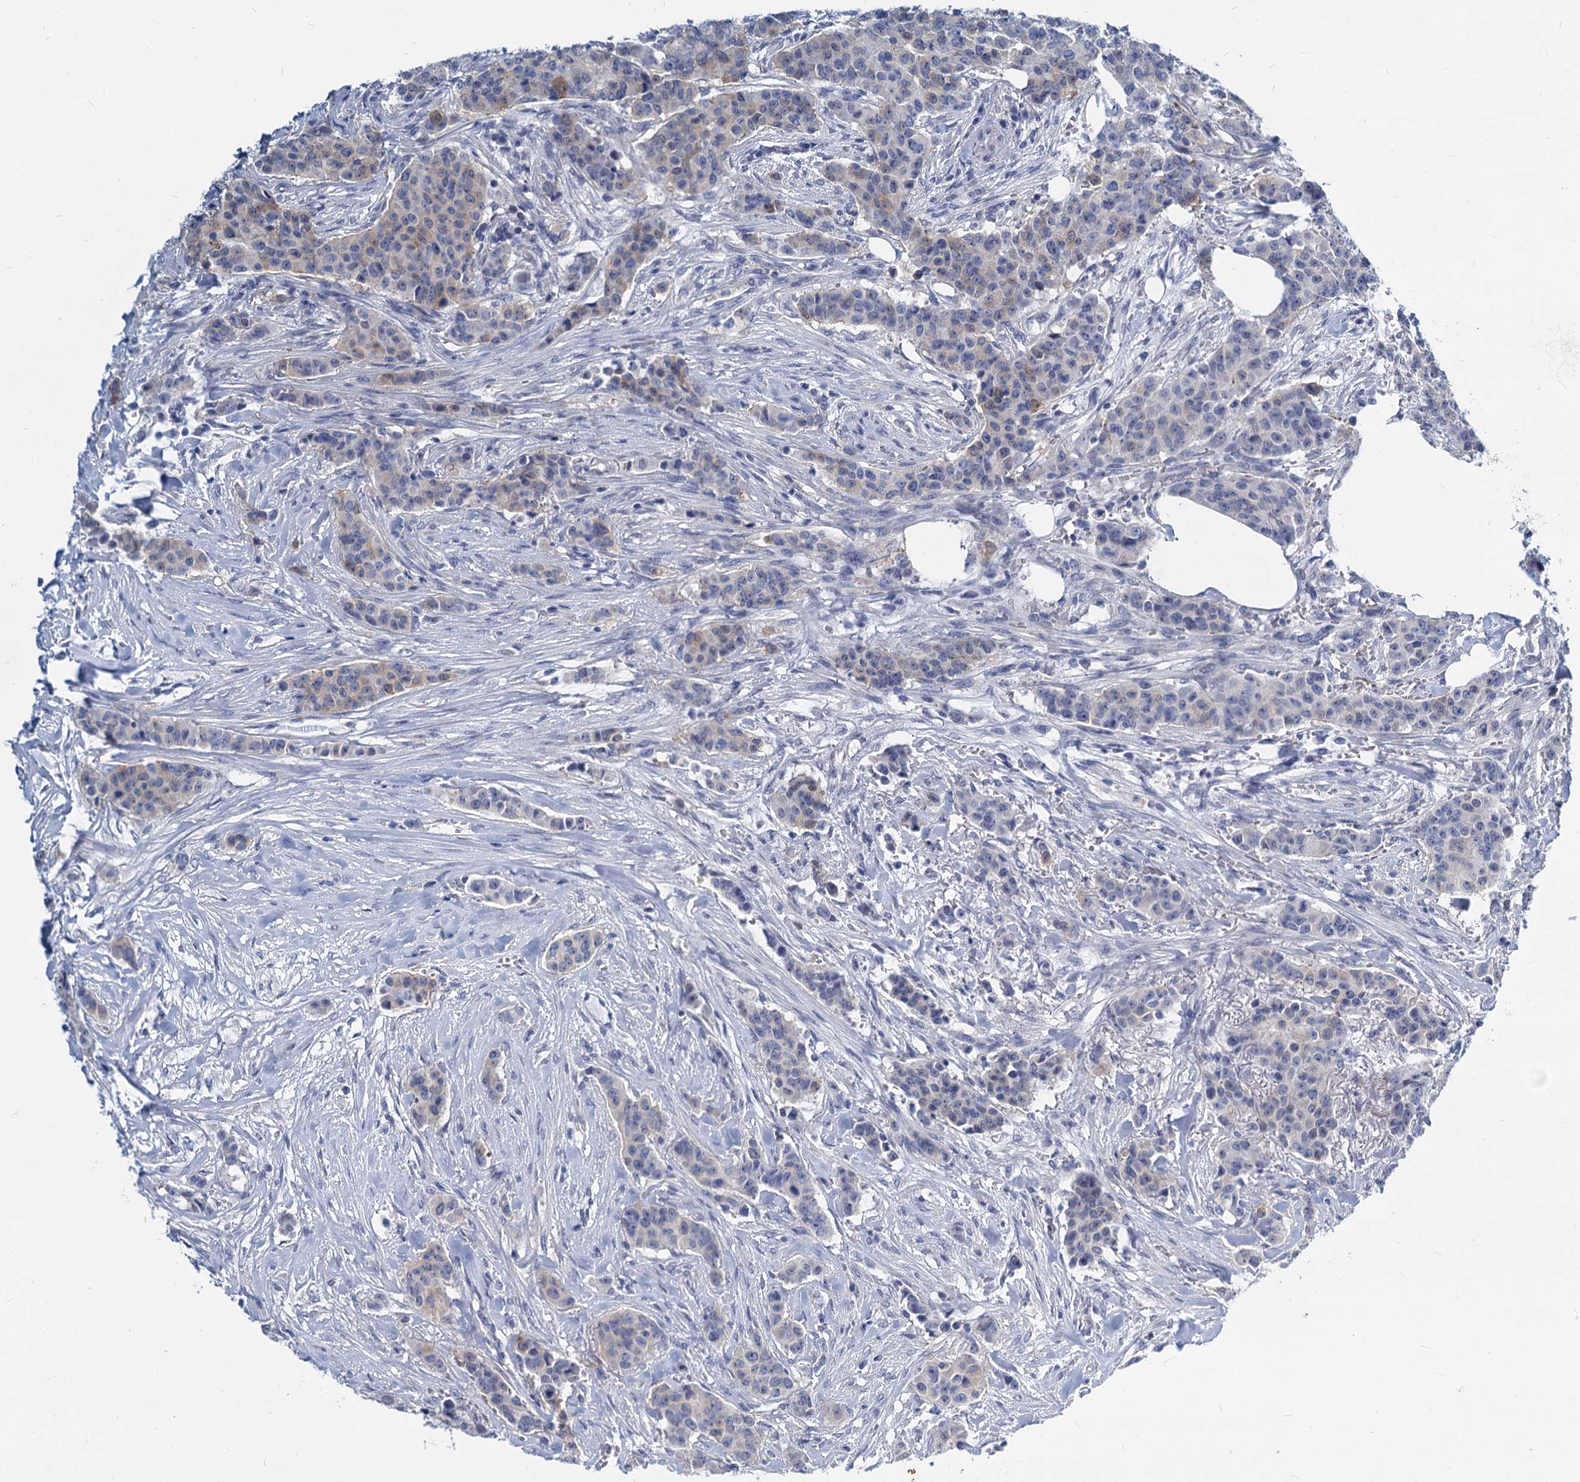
{"staining": {"intensity": "weak", "quantity": "<25%", "location": "cytoplasmic/membranous"}, "tissue": "breast cancer", "cell_type": "Tumor cells", "image_type": "cancer", "snomed": [{"axis": "morphology", "description": "Duct carcinoma"}, {"axis": "topography", "description": "Breast"}], "caption": "Infiltrating ductal carcinoma (breast) was stained to show a protein in brown. There is no significant expression in tumor cells.", "gene": "GSTM3", "patient": {"sex": "female", "age": 40}}